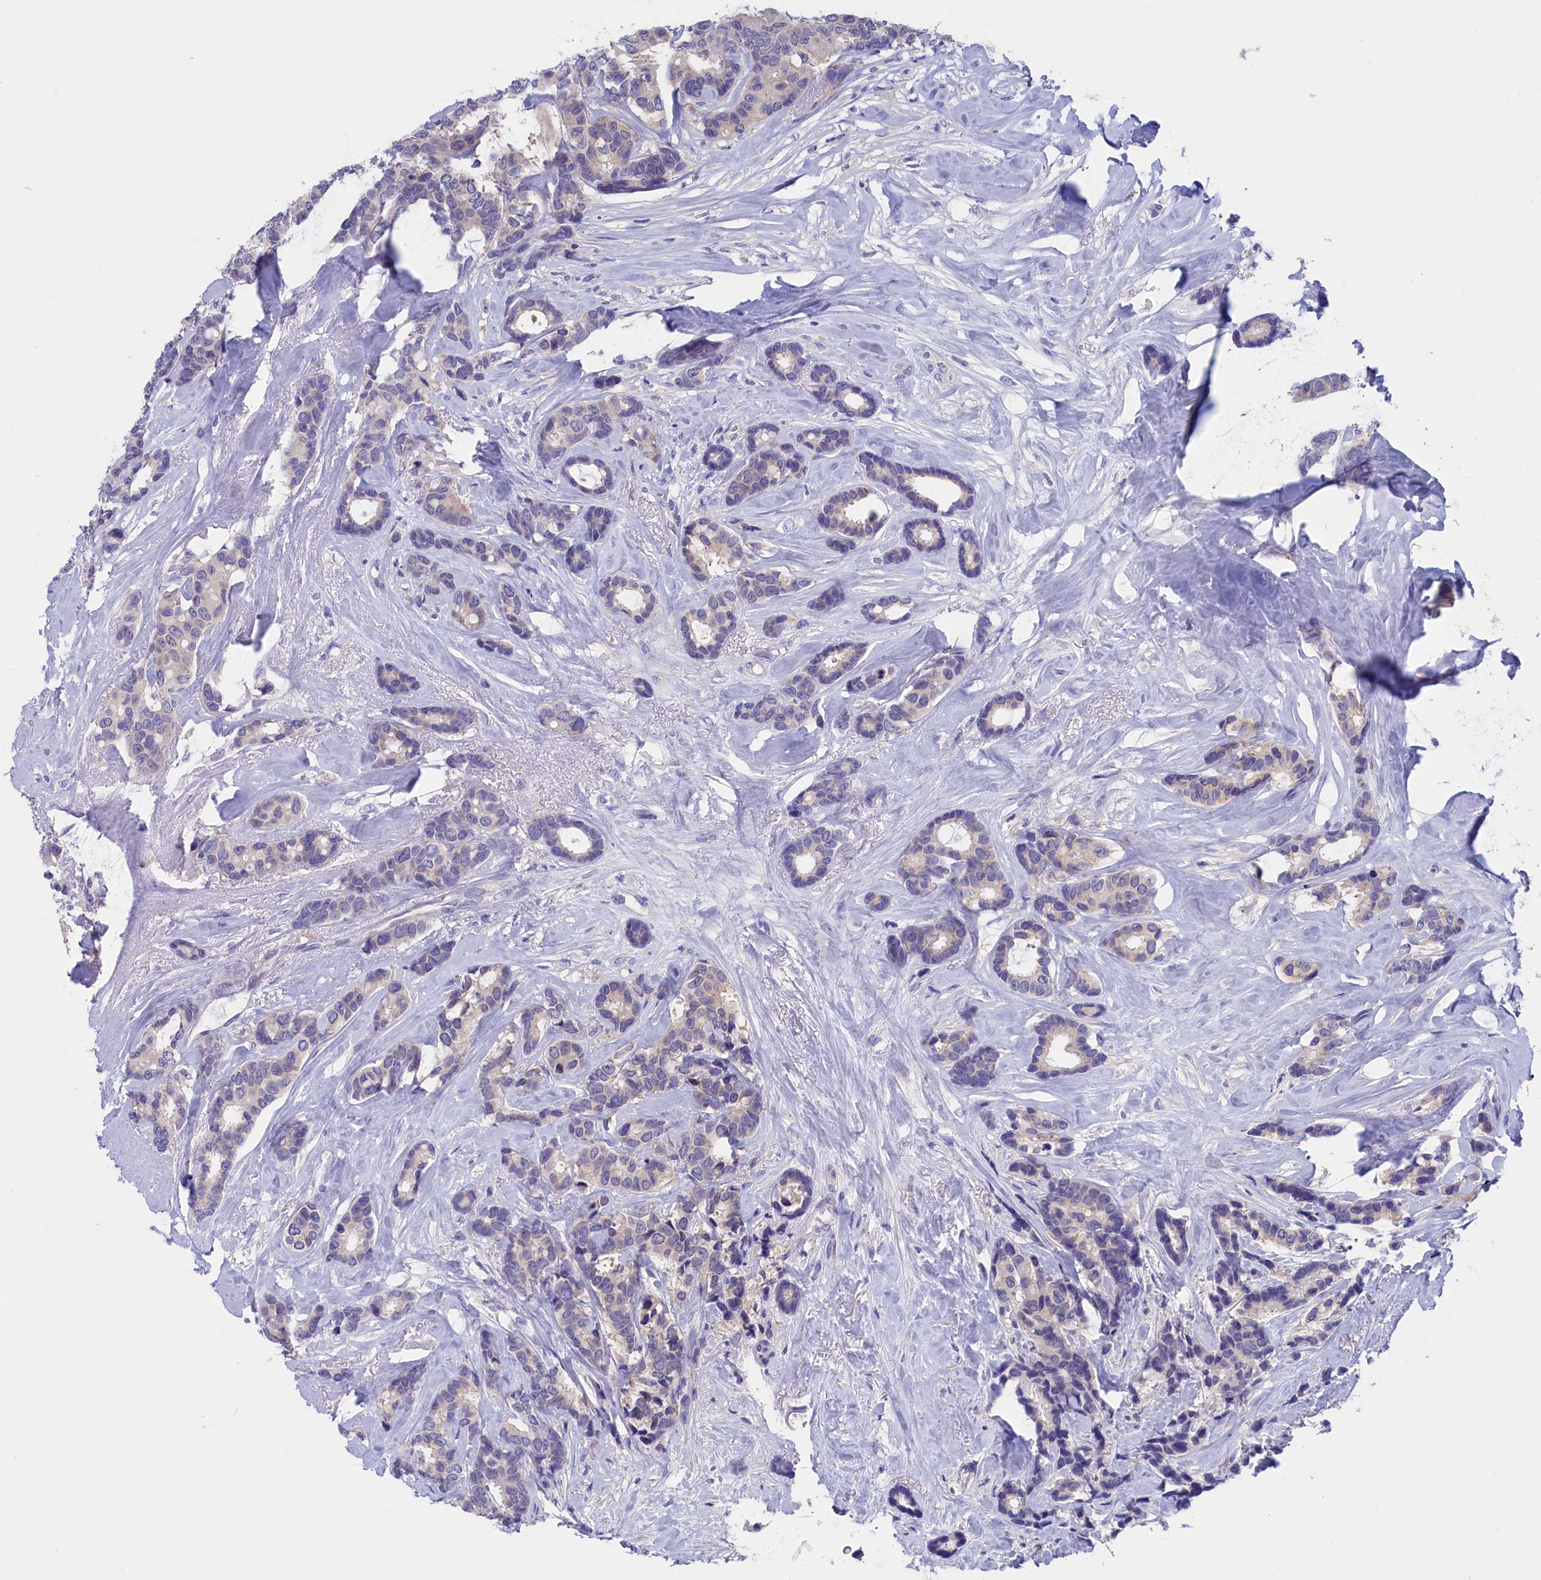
{"staining": {"intensity": "negative", "quantity": "none", "location": "none"}, "tissue": "breast cancer", "cell_type": "Tumor cells", "image_type": "cancer", "snomed": [{"axis": "morphology", "description": "Duct carcinoma"}, {"axis": "topography", "description": "Breast"}], "caption": "Breast cancer stained for a protein using IHC reveals no staining tumor cells.", "gene": "VPS35L", "patient": {"sex": "female", "age": 87}}